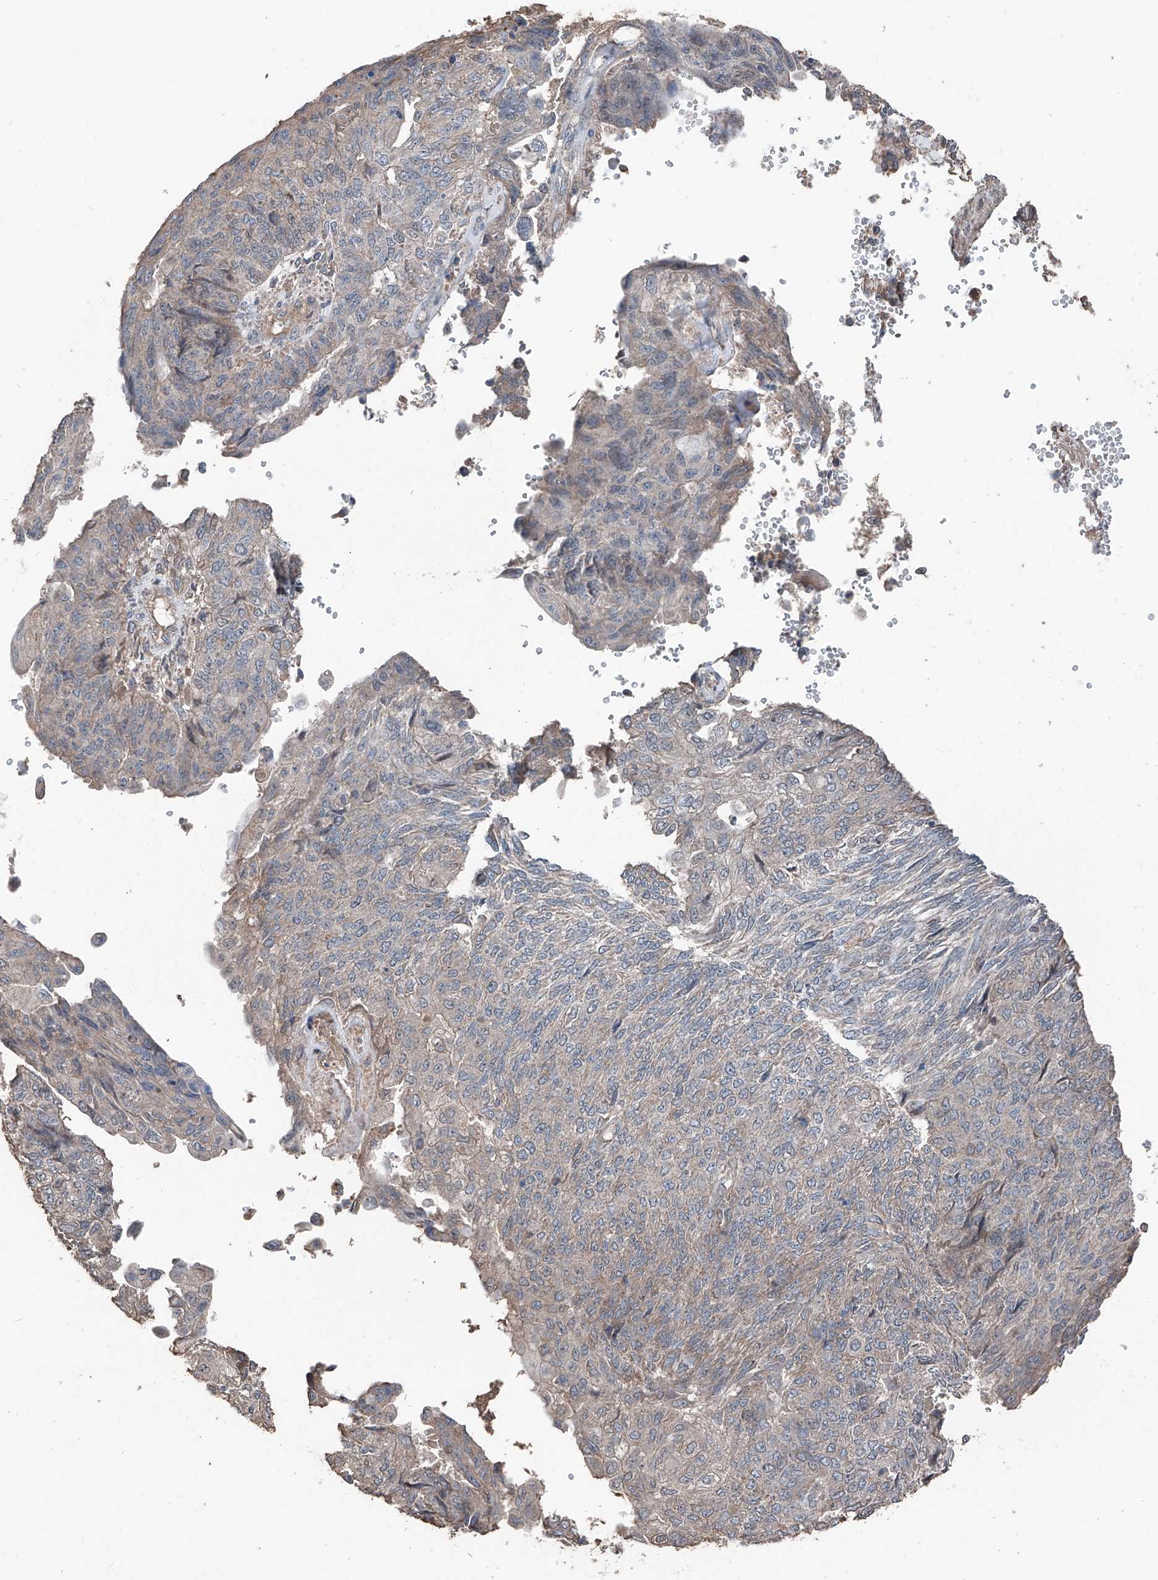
{"staining": {"intensity": "weak", "quantity": "<25%", "location": "cytoplasmic/membranous"}, "tissue": "endometrial cancer", "cell_type": "Tumor cells", "image_type": "cancer", "snomed": [{"axis": "morphology", "description": "Adenocarcinoma, NOS"}, {"axis": "topography", "description": "Endometrium"}], "caption": "The photomicrograph exhibits no significant staining in tumor cells of adenocarcinoma (endometrial).", "gene": "MAMLD1", "patient": {"sex": "female", "age": 32}}